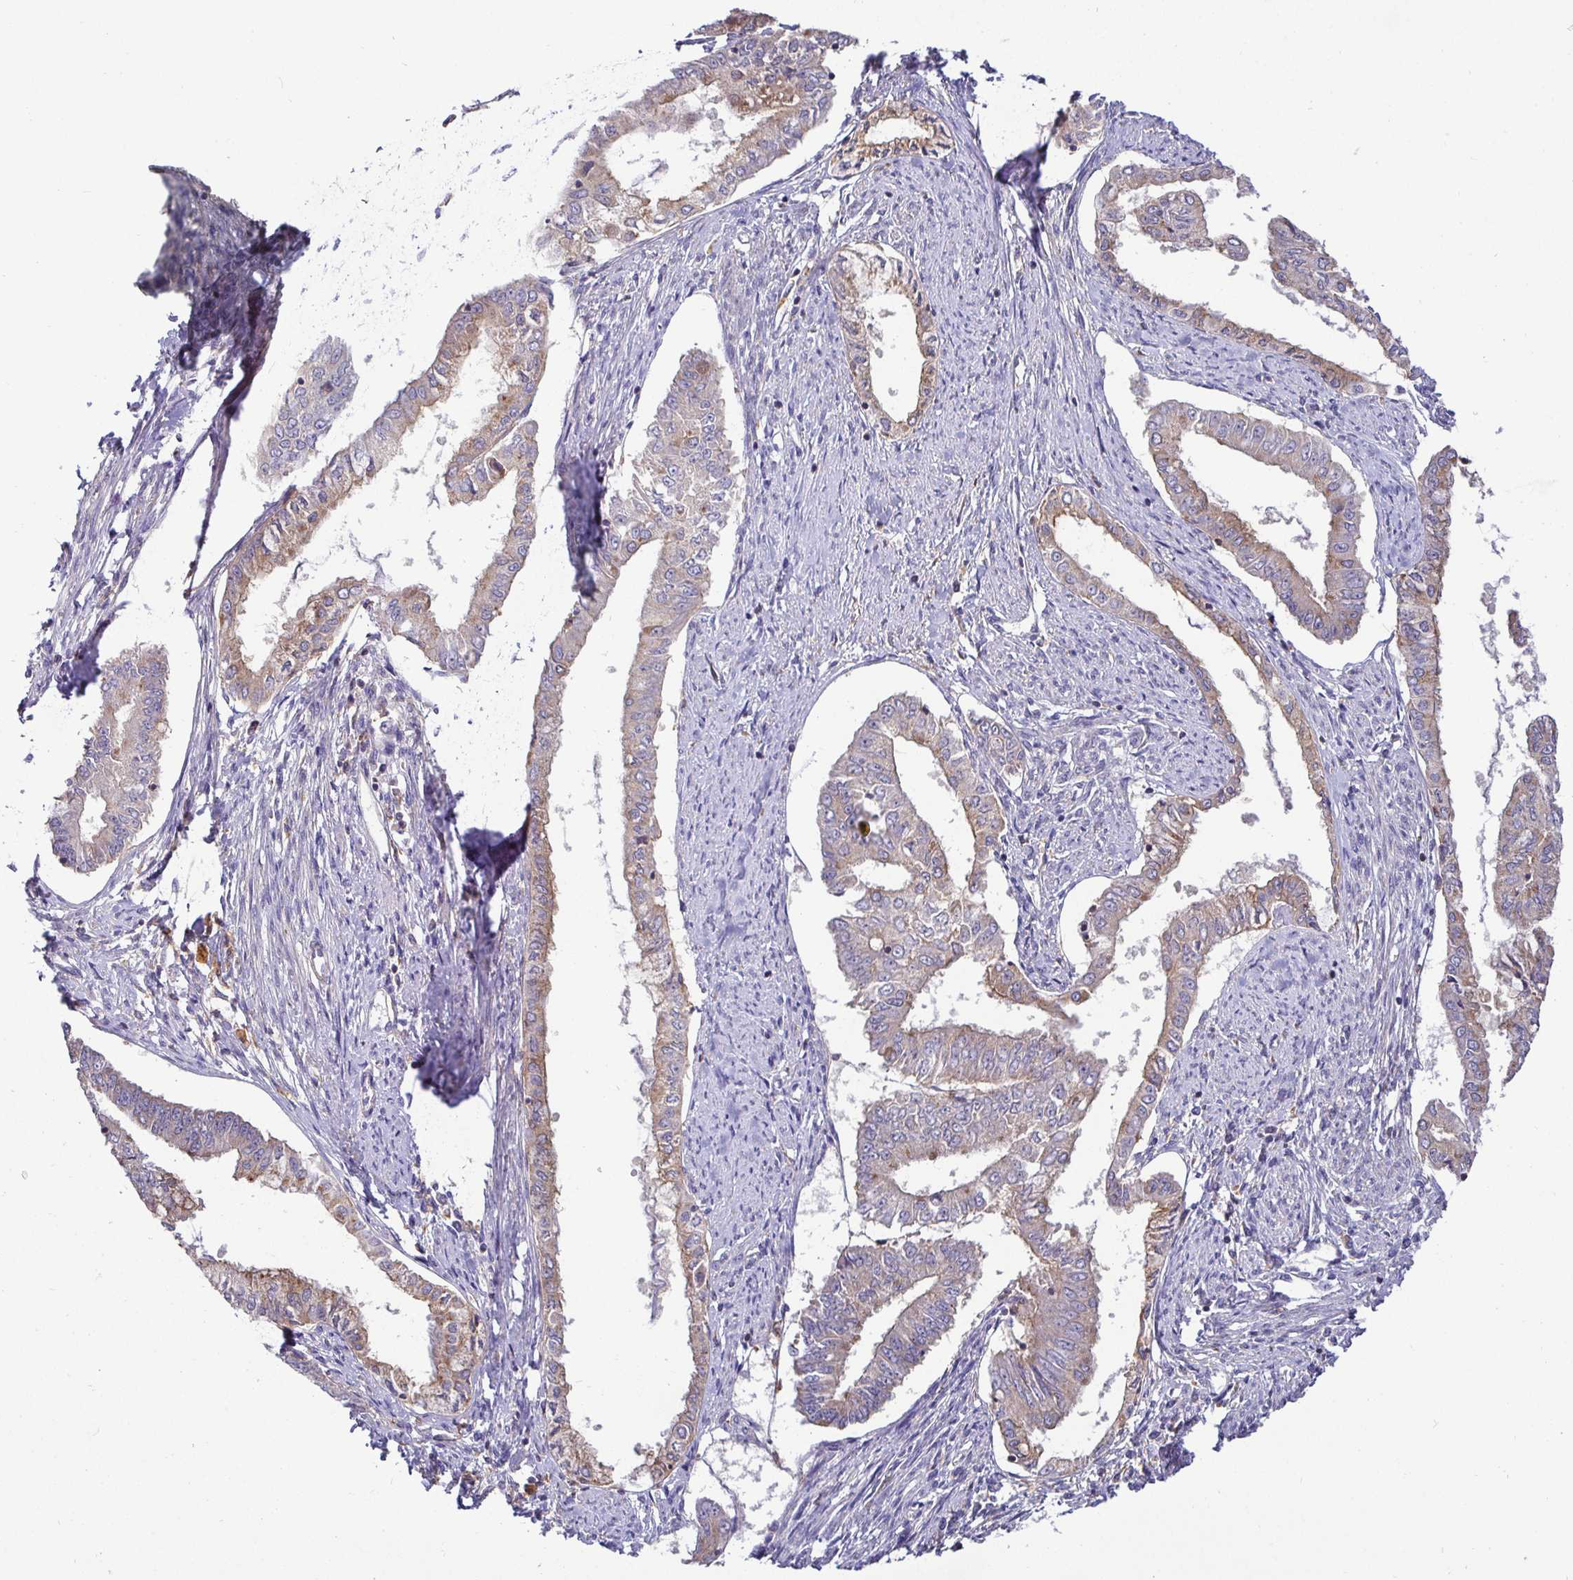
{"staining": {"intensity": "weak", "quantity": "25%-75%", "location": "cytoplasmic/membranous"}, "tissue": "endometrial cancer", "cell_type": "Tumor cells", "image_type": "cancer", "snomed": [{"axis": "morphology", "description": "Adenocarcinoma, NOS"}, {"axis": "topography", "description": "Endometrium"}], "caption": "Protein expression analysis of endometrial cancer reveals weak cytoplasmic/membranous expression in about 25%-75% of tumor cells. The staining was performed using DAB to visualize the protein expression in brown, while the nuclei were stained in blue with hematoxylin (Magnification: 20x).", "gene": "ATP6V1F", "patient": {"sex": "female", "age": 76}}